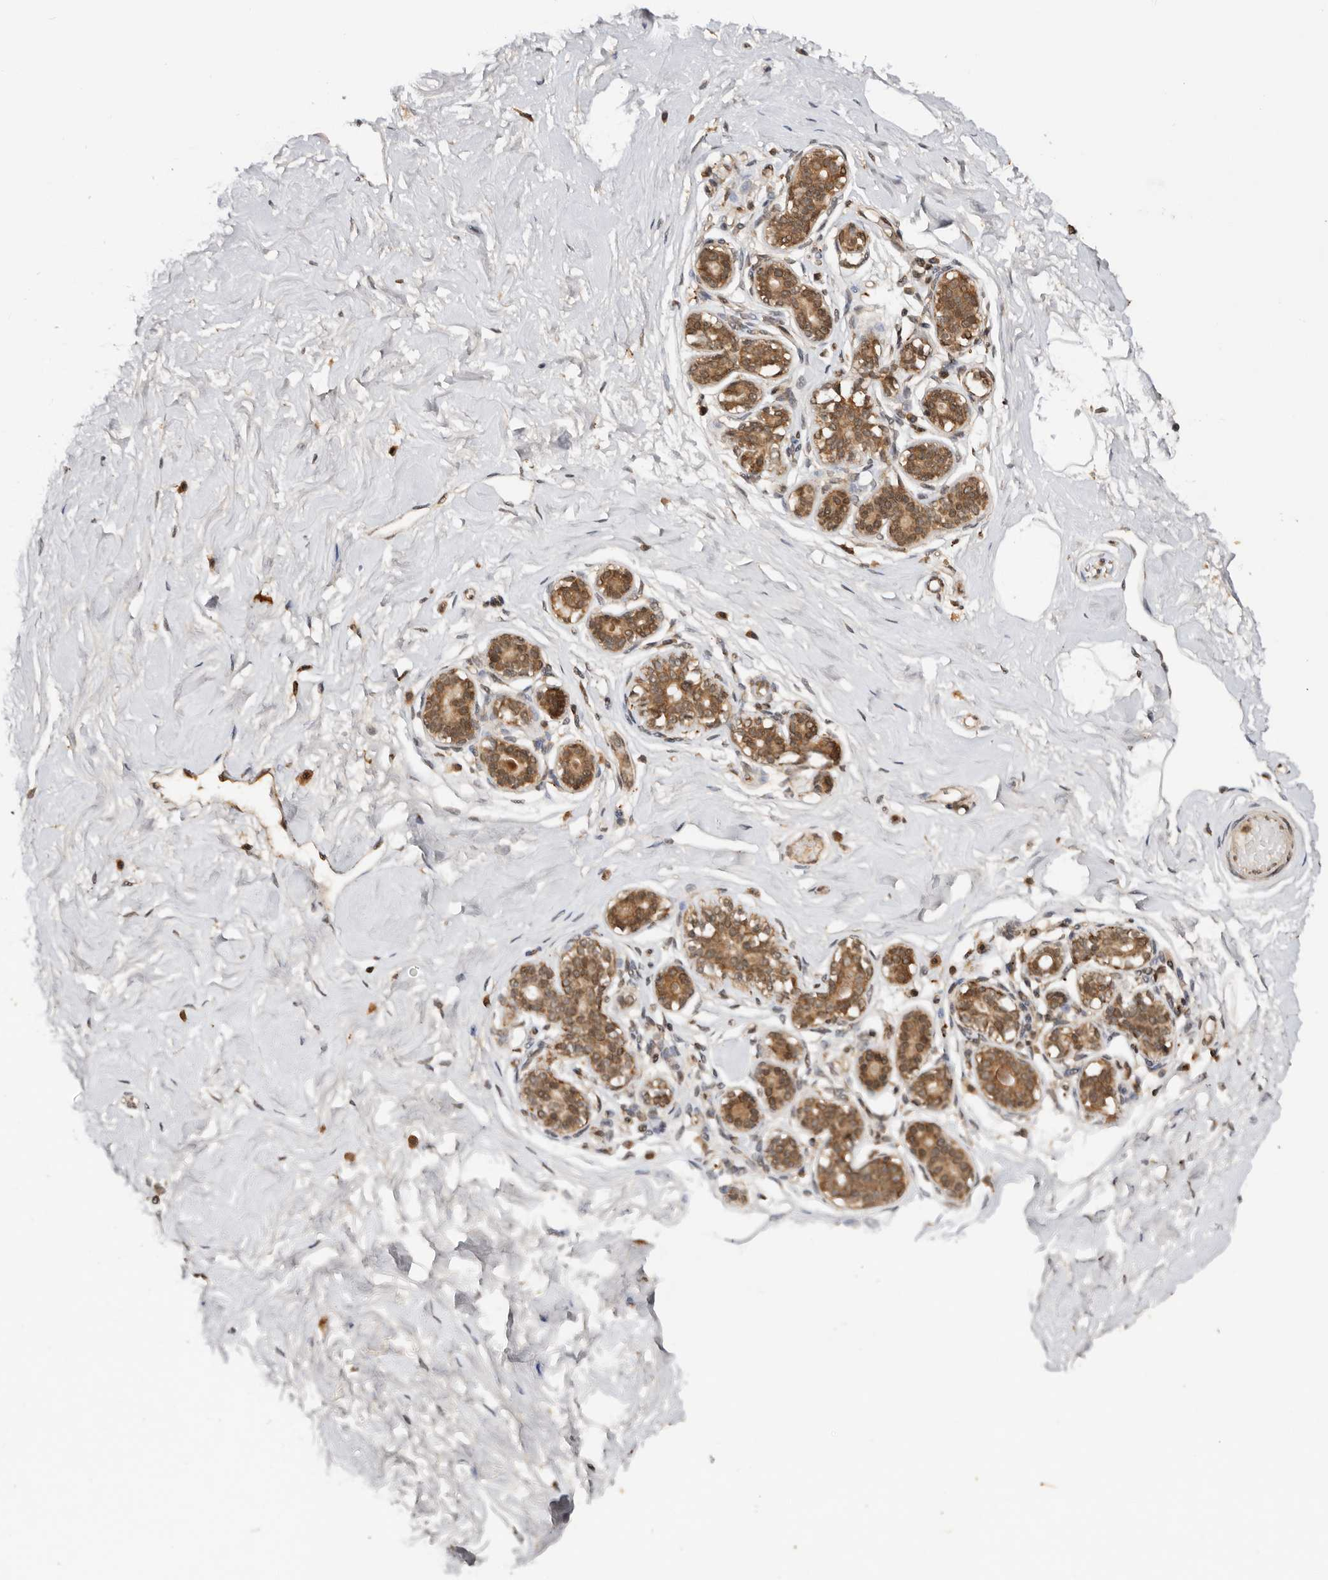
{"staining": {"intensity": "moderate", "quantity": ">75%", "location": "cytoplasmic/membranous,nuclear"}, "tissue": "breast", "cell_type": "Adipocytes", "image_type": "normal", "snomed": [{"axis": "morphology", "description": "Normal tissue, NOS"}, {"axis": "morphology", "description": "Adenoma, NOS"}, {"axis": "topography", "description": "Breast"}], "caption": "Immunohistochemical staining of normal breast reveals medium levels of moderate cytoplasmic/membranous,nuclear expression in about >75% of adipocytes.", "gene": "TARS2", "patient": {"sex": "female", "age": 23}}